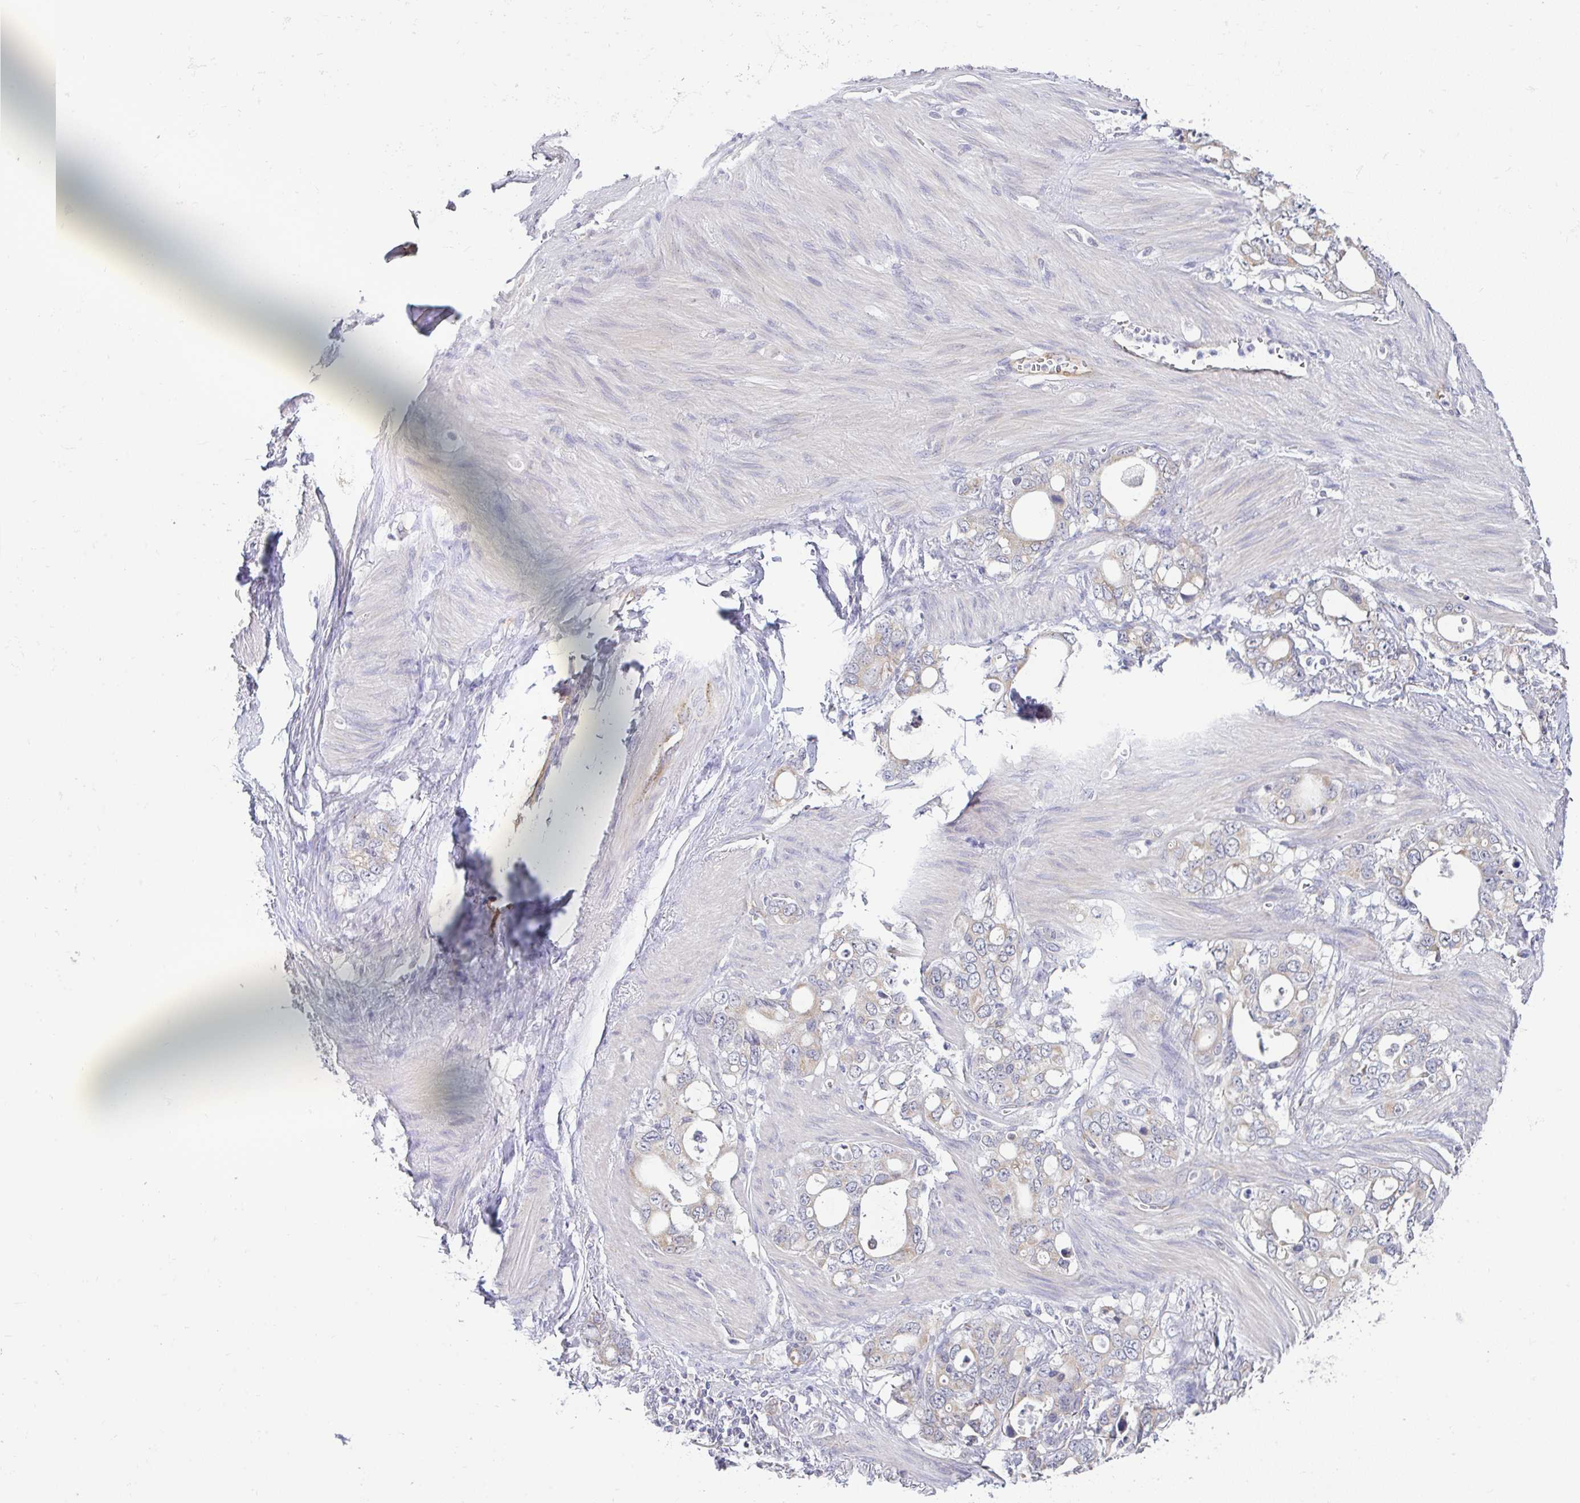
{"staining": {"intensity": "weak", "quantity": "<25%", "location": "cytoplasmic/membranous"}, "tissue": "stomach cancer", "cell_type": "Tumor cells", "image_type": "cancer", "snomed": [{"axis": "morphology", "description": "Adenocarcinoma, NOS"}, {"axis": "topography", "description": "Stomach, upper"}], "caption": "The photomicrograph demonstrates no staining of tumor cells in stomach adenocarcinoma. The staining is performed using DAB brown chromogen with nuclei counter-stained in using hematoxylin.", "gene": "PLCD4", "patient": {"sex": "male", "age": 74}}